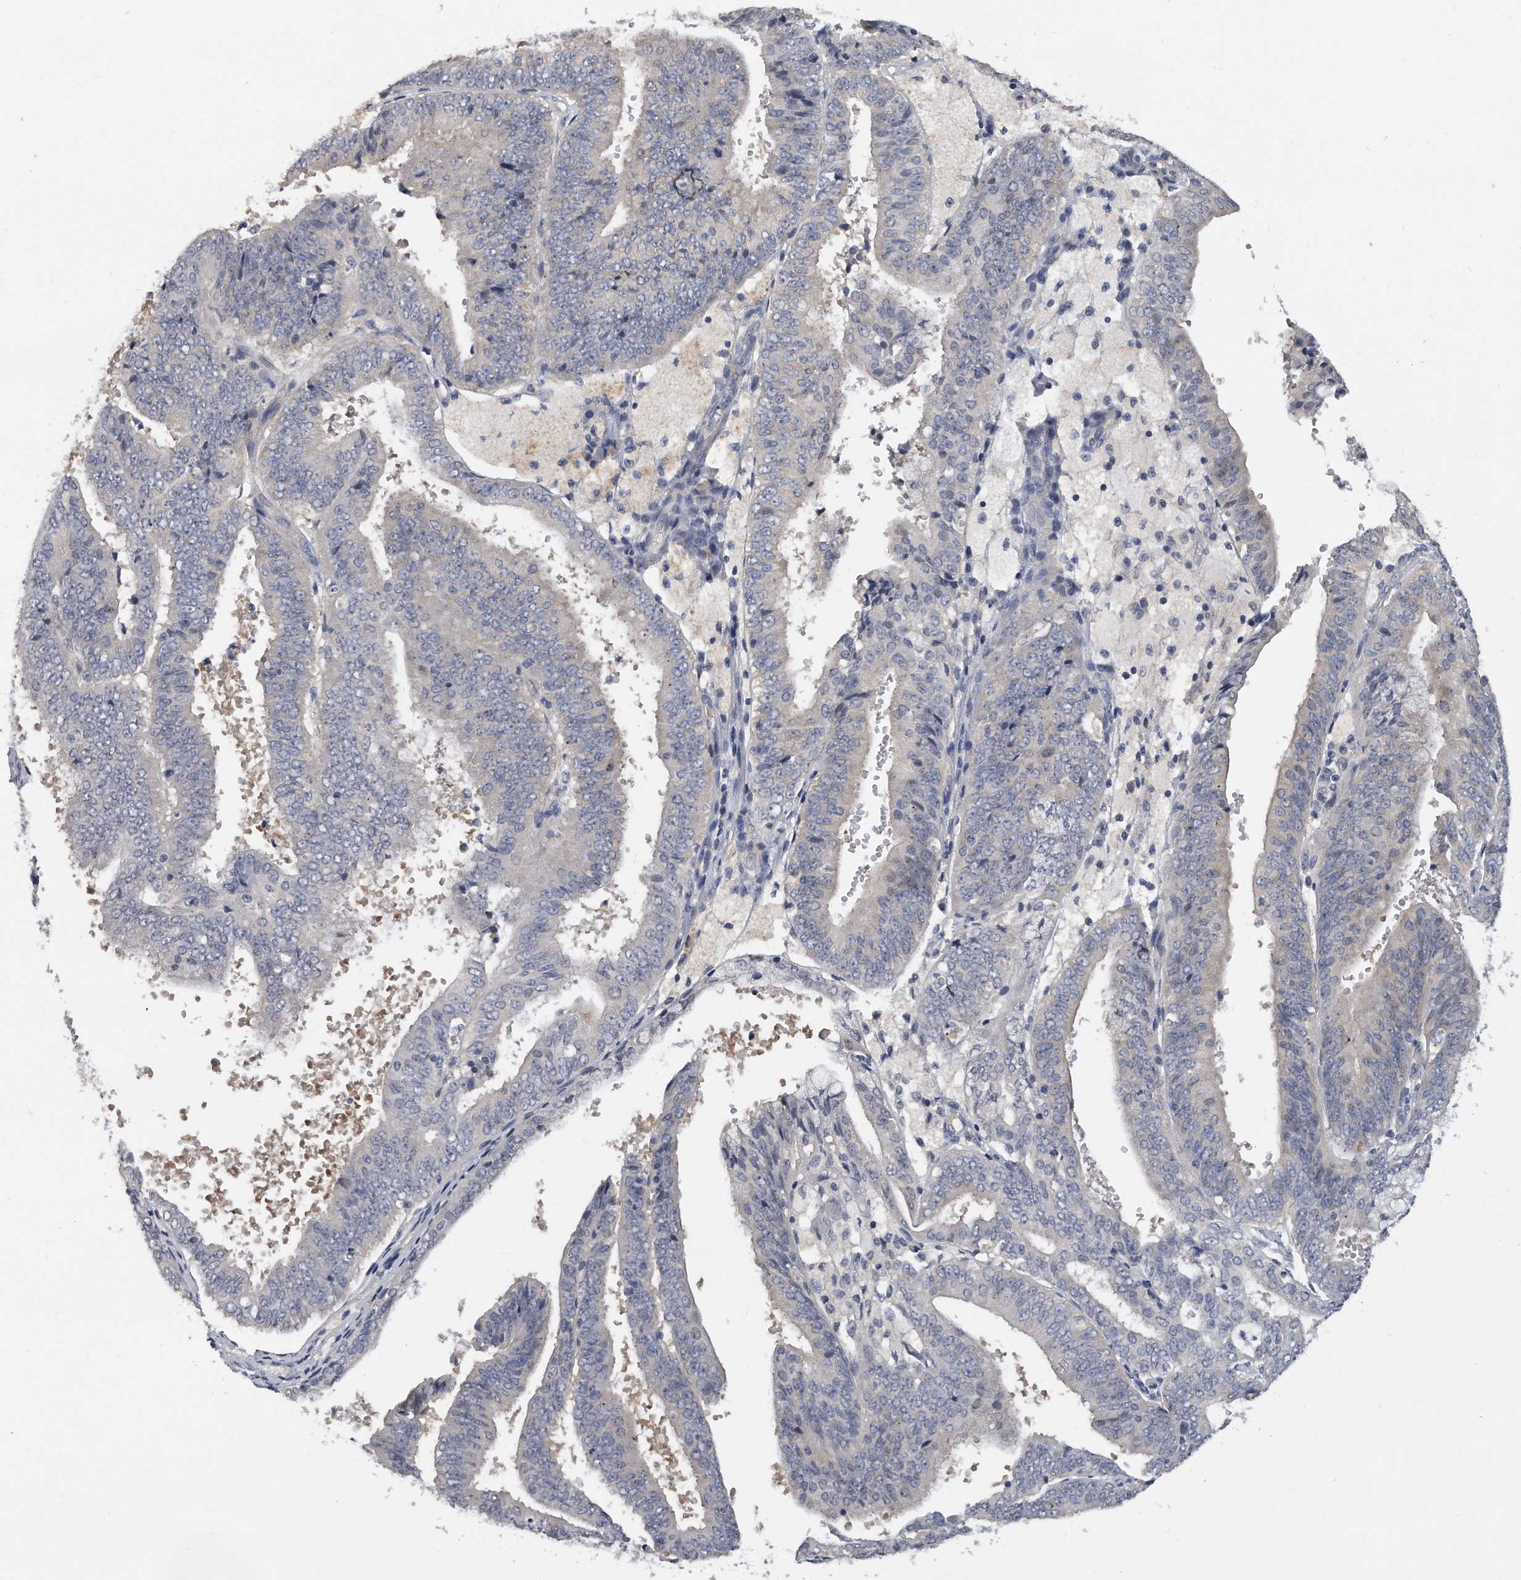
{"staining": {"intensity": "weak", "quantity": "<25%", "location": "cytoplasmic/membranous"}, "tissue": "endometrial cancer", "cell_type": "Tumor cells", "image_type": "cancer", "snomed": [{"axis": "morphology", "description": "Adenocarcinoma, NOS"}, {"axis": "topography", "description": "Endometrium"}], "caption": "A high-resolution image shows IHC staining of endometrial cancer, which displays no significant positivity in tumor cells.", "gene": "KLHL7", "patient": {"sex": "female", "age": 63}}